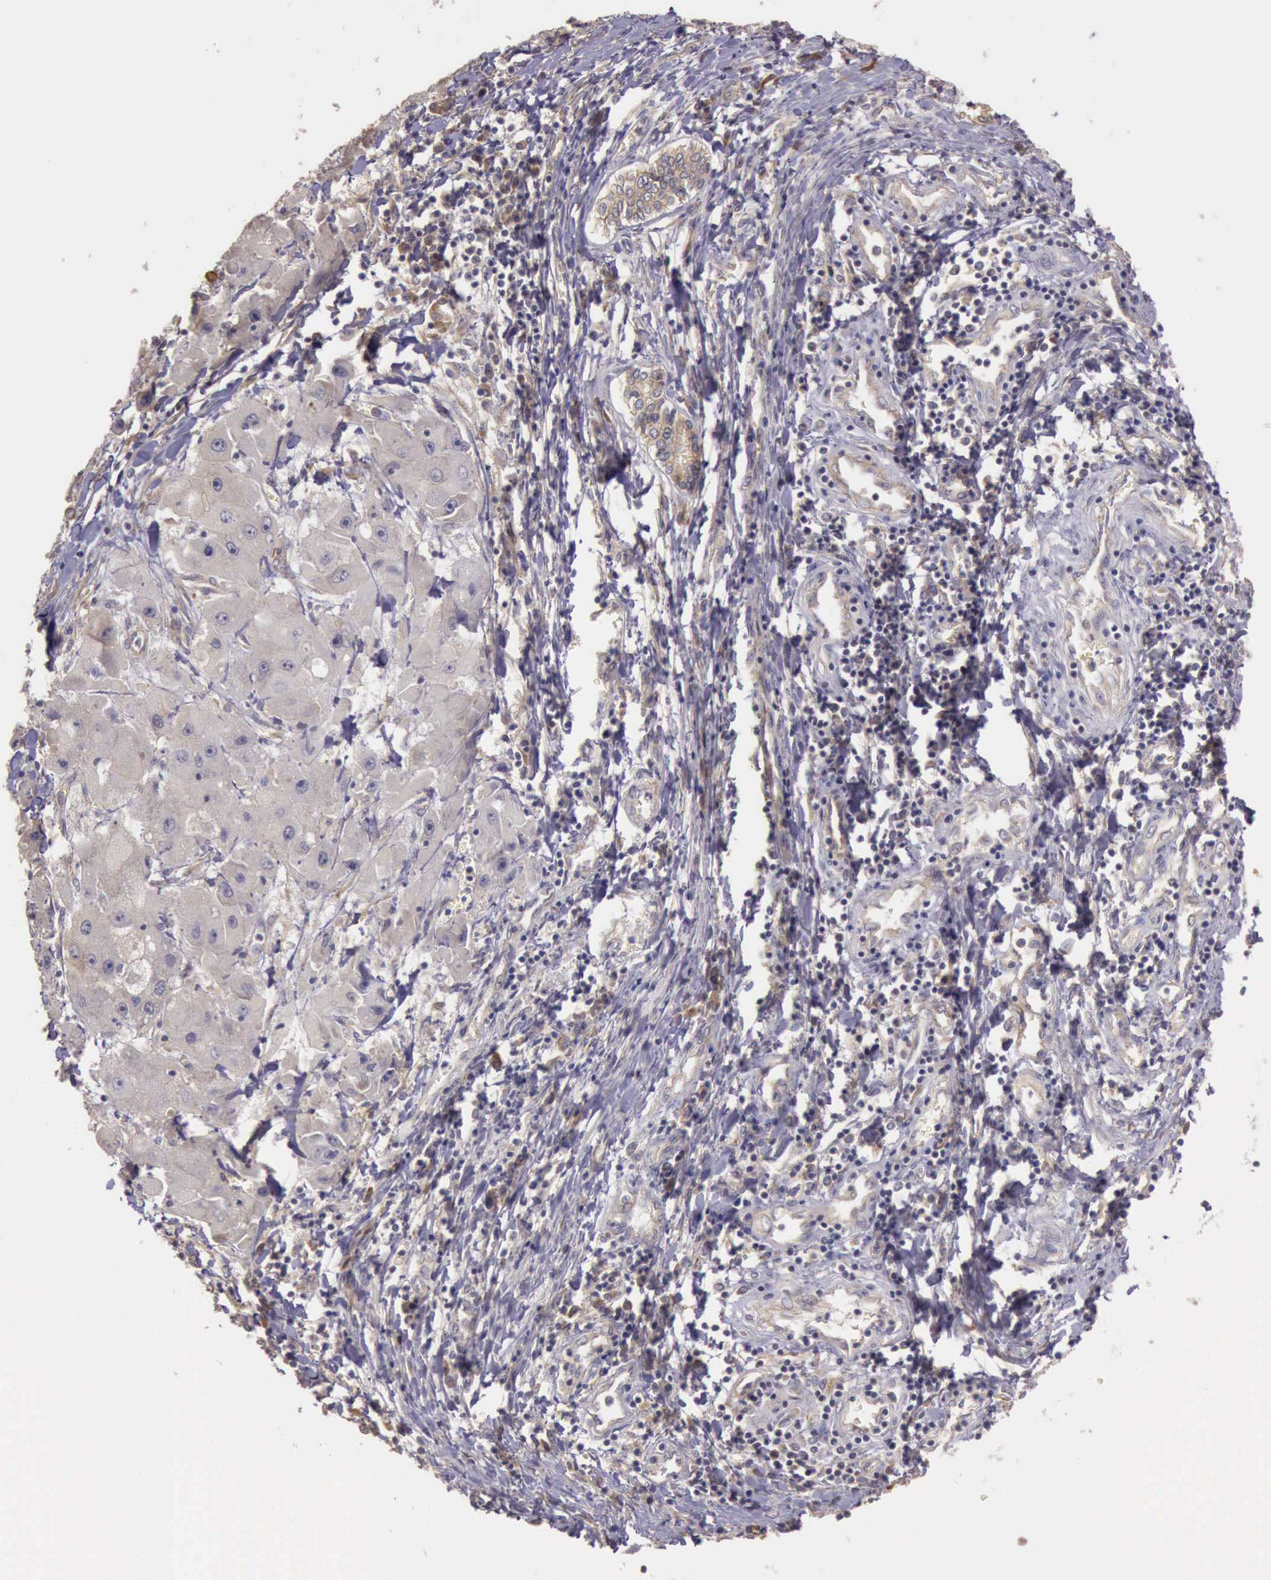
{"staining": {"intensity": "weak", "quantity": ">75%", "location": "cytoplasmic/membranous"}, "tissue": "liver cancer", "cell_type": "Tumor cells", "image_type": "cancer", "snomed": [{"axis": "morphology", "description": "Carcinoma, Hepatocellular, NOS"}, {"axis": "topography", "description": "Liver"}], "caption": "Protein staining of liver cancer (hepatocellular carcinoma) tissue shows weak cytoplasmic/membranous positivity in approximately >75% of tumor cells.", "gene": "EIF5", "patient": {"sex": "male", "age": 24}}